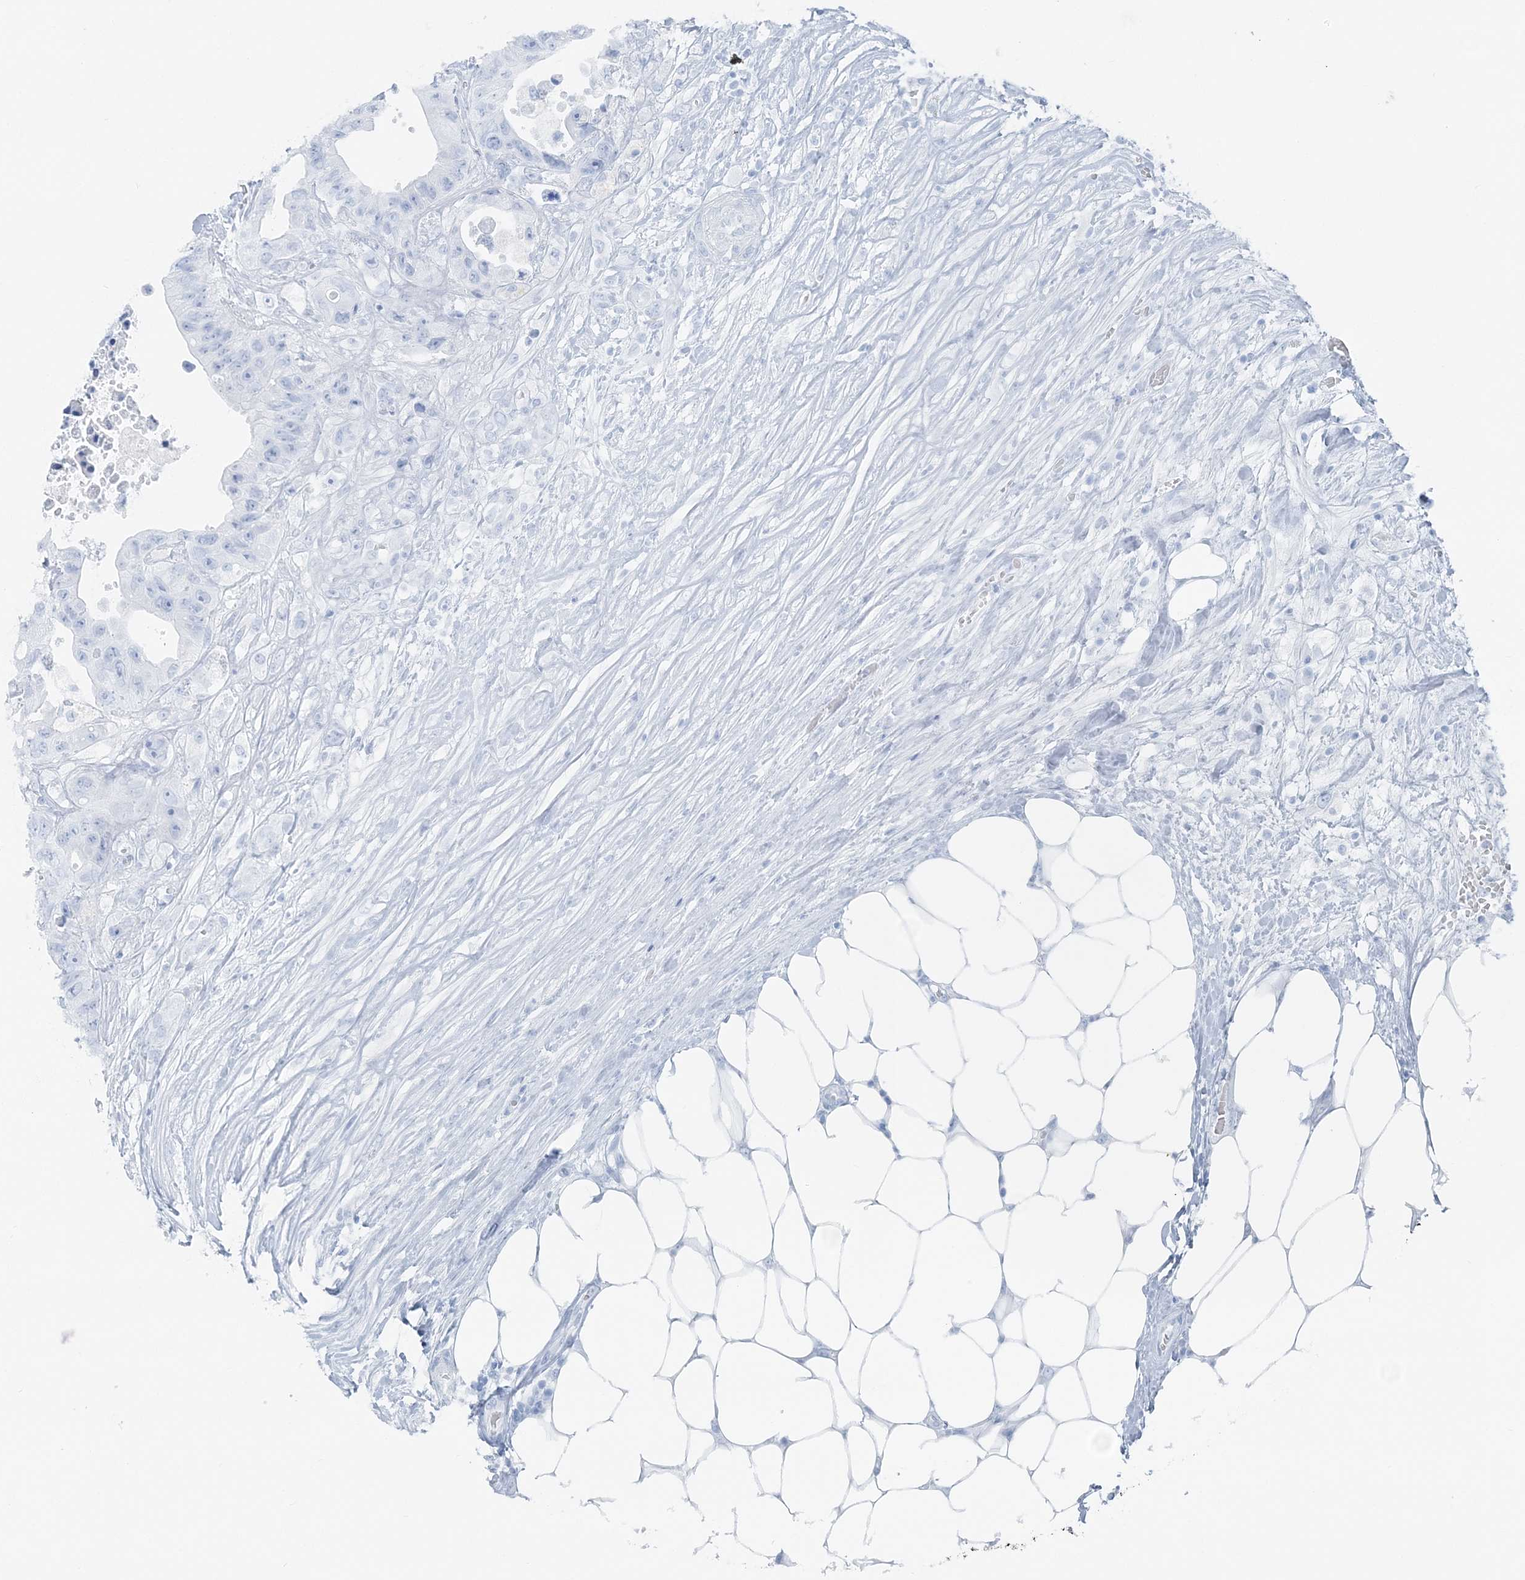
{"staining": {"intensity": "negative", "quantity": "none", "location": "none"}, "tissue": "colorectal cancer", "cell_type": "Tumor cells", "image_type": "cancer", "snomed": [{"axis": "morphology", "description": "Adenocarcinoma, NOS"}, {"axis": "topography", "description": "Colon"}], "caption": "High magnification brightfield microscopy of colorectal cancer stained with DAB (brown) and counterstained with hematoxylin (blue): tumor cells show no significant expression. (Stains: DAB (3,3'-diaminobenzidine) immunohistochemistry with hematoxylin counter stain, Microscopy: brightfield microscopy at high magnification).", "gene": "ATP11A", "patient": {"sex": "female", "age": 46}}